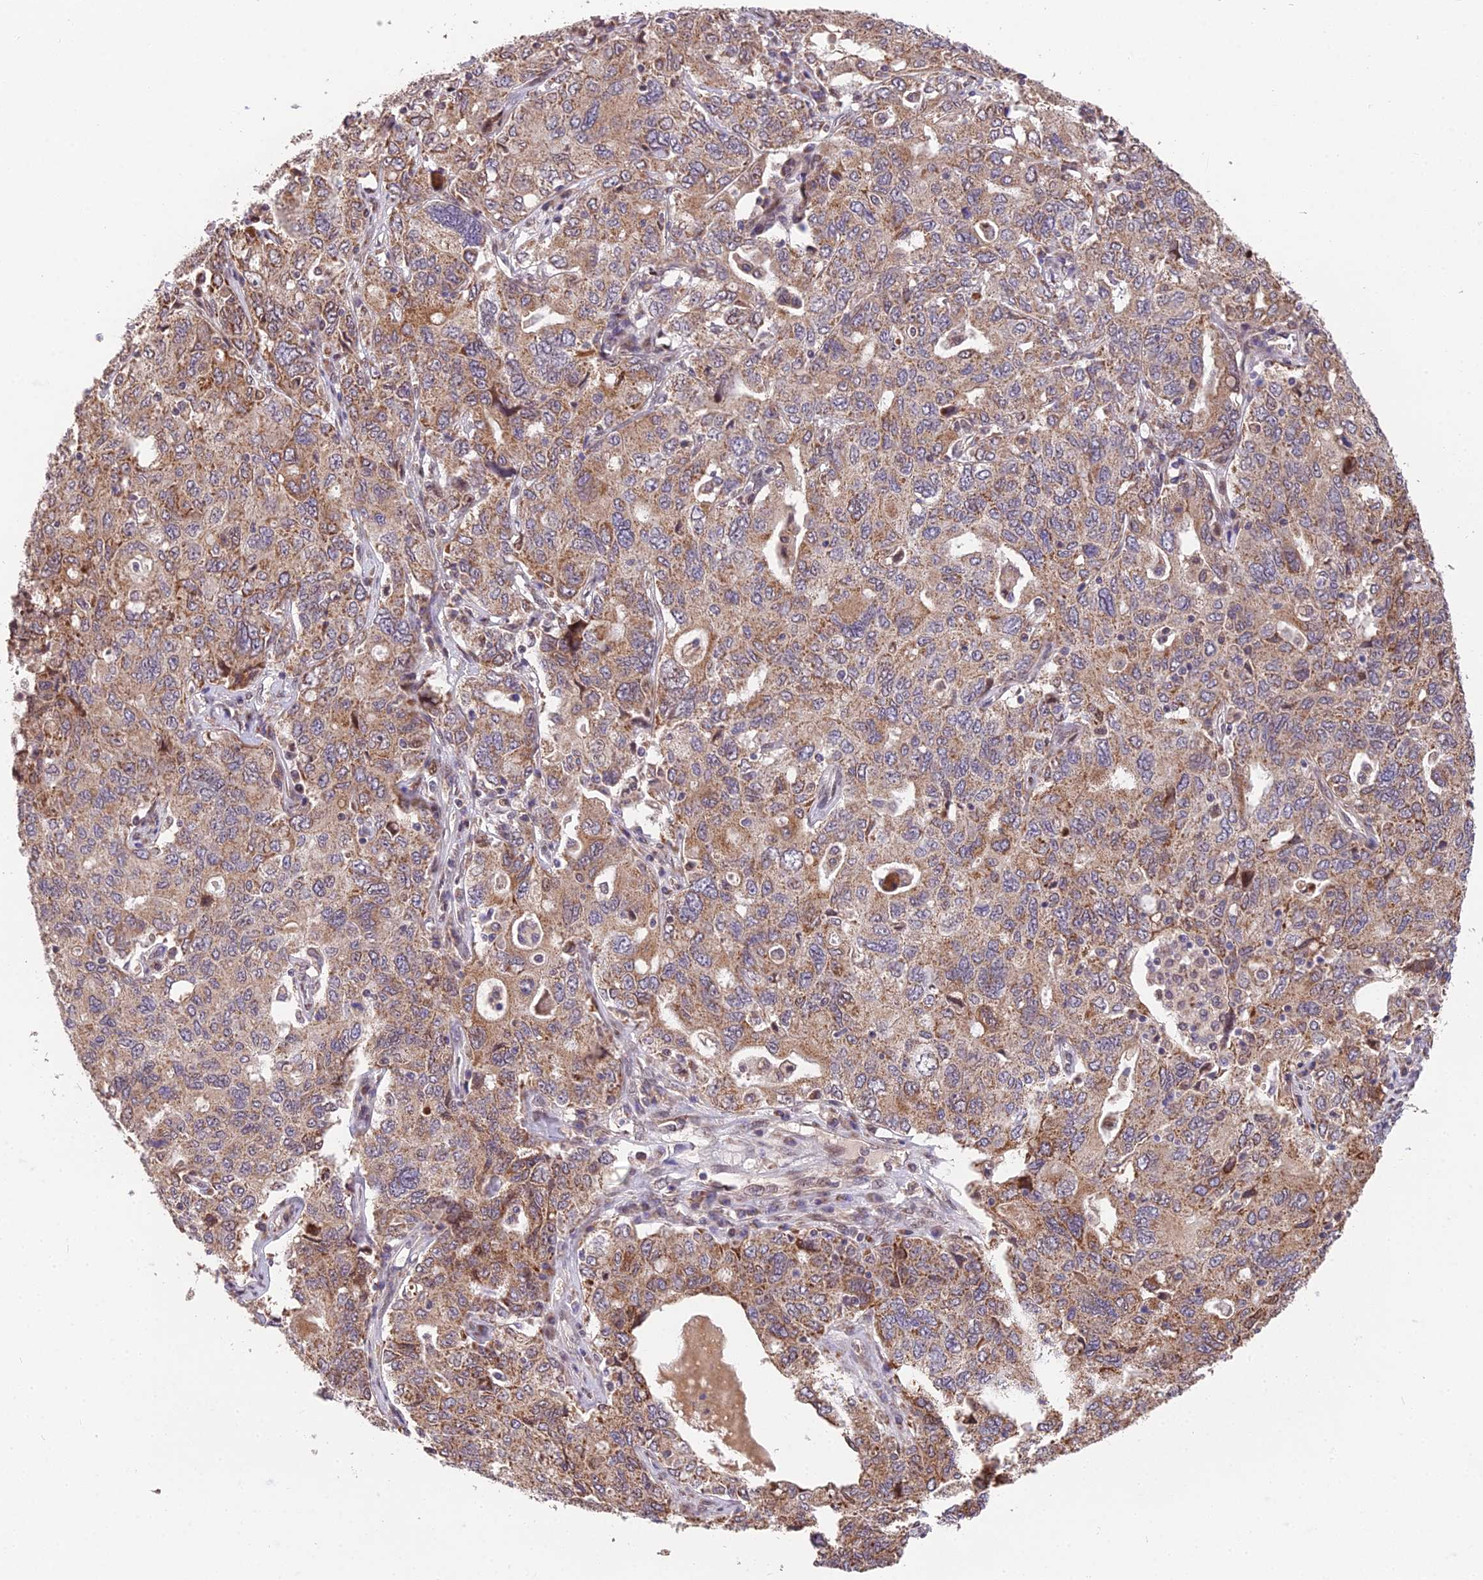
{"staining": {"intensity": "moderate", "quantity": ">75%", "location": "cytoplasmic/membranous"}, "tissue": "ovarian cancer", "cell_type": "Tumor cells", "image_type": "cancer", "snomed": [{"axis": "morphology", "description": "Carcinoma, endometroid"}, {"axis": "topography", "description": "Ovary"}], "caption": "The photomicrograph displays staining of endometroid carcinoma (ovarian), revealing moderate cytoplasmic/membranous protein expression (brown color) within tumor cells. Immunohistochemistry (ihc) stains the protein of interest in brown and the nuclei are stained blue.", "gene": "CYP2R1", "patient": {"sex": "female", "age": 62}}